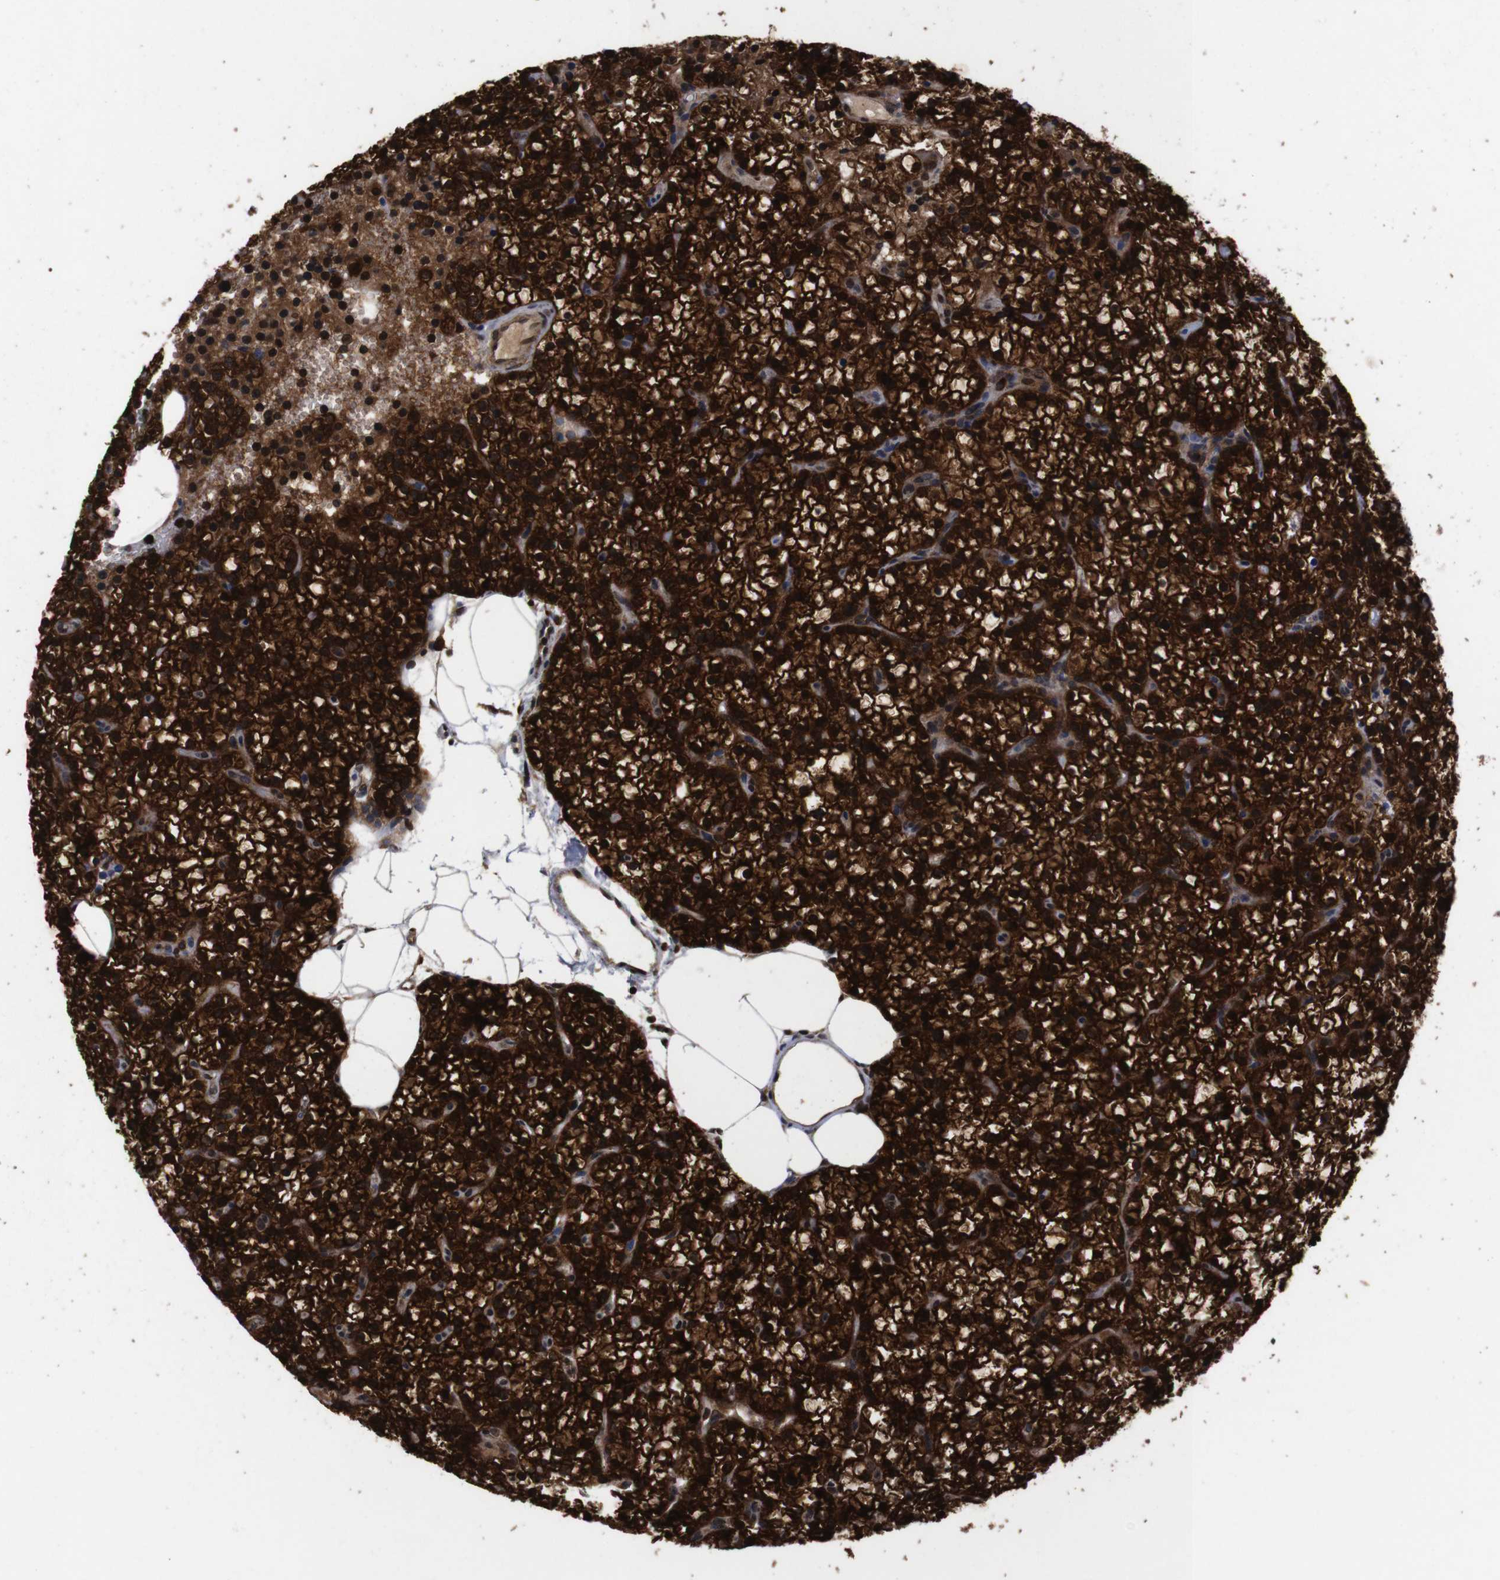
{"staining": {"intensity": "strong", "quantity": ">75%", "location": "cytoplasmic/membranous,nuclear"}, "tissue": "parathyroid gland", "cell_type": "Glandular cells", "image_type": "normal", "snomed": [{"axis": "morphology", "description": "Normal tissue, NOS"}, {"axis": "morphology", "description": "Adenoma, NOS"}, {"axis": "topography", "description": "Parathyroid gland"}], "caption": "This is a micrograph of immunohistochemistry staining of unremarkable parathyroid gland, which shows strong expression in the cytoplasmic/membranous,nuclear of glandular cells.", "gene": "UBQLN2", "patient": {"sex": "female", "age": 70}}